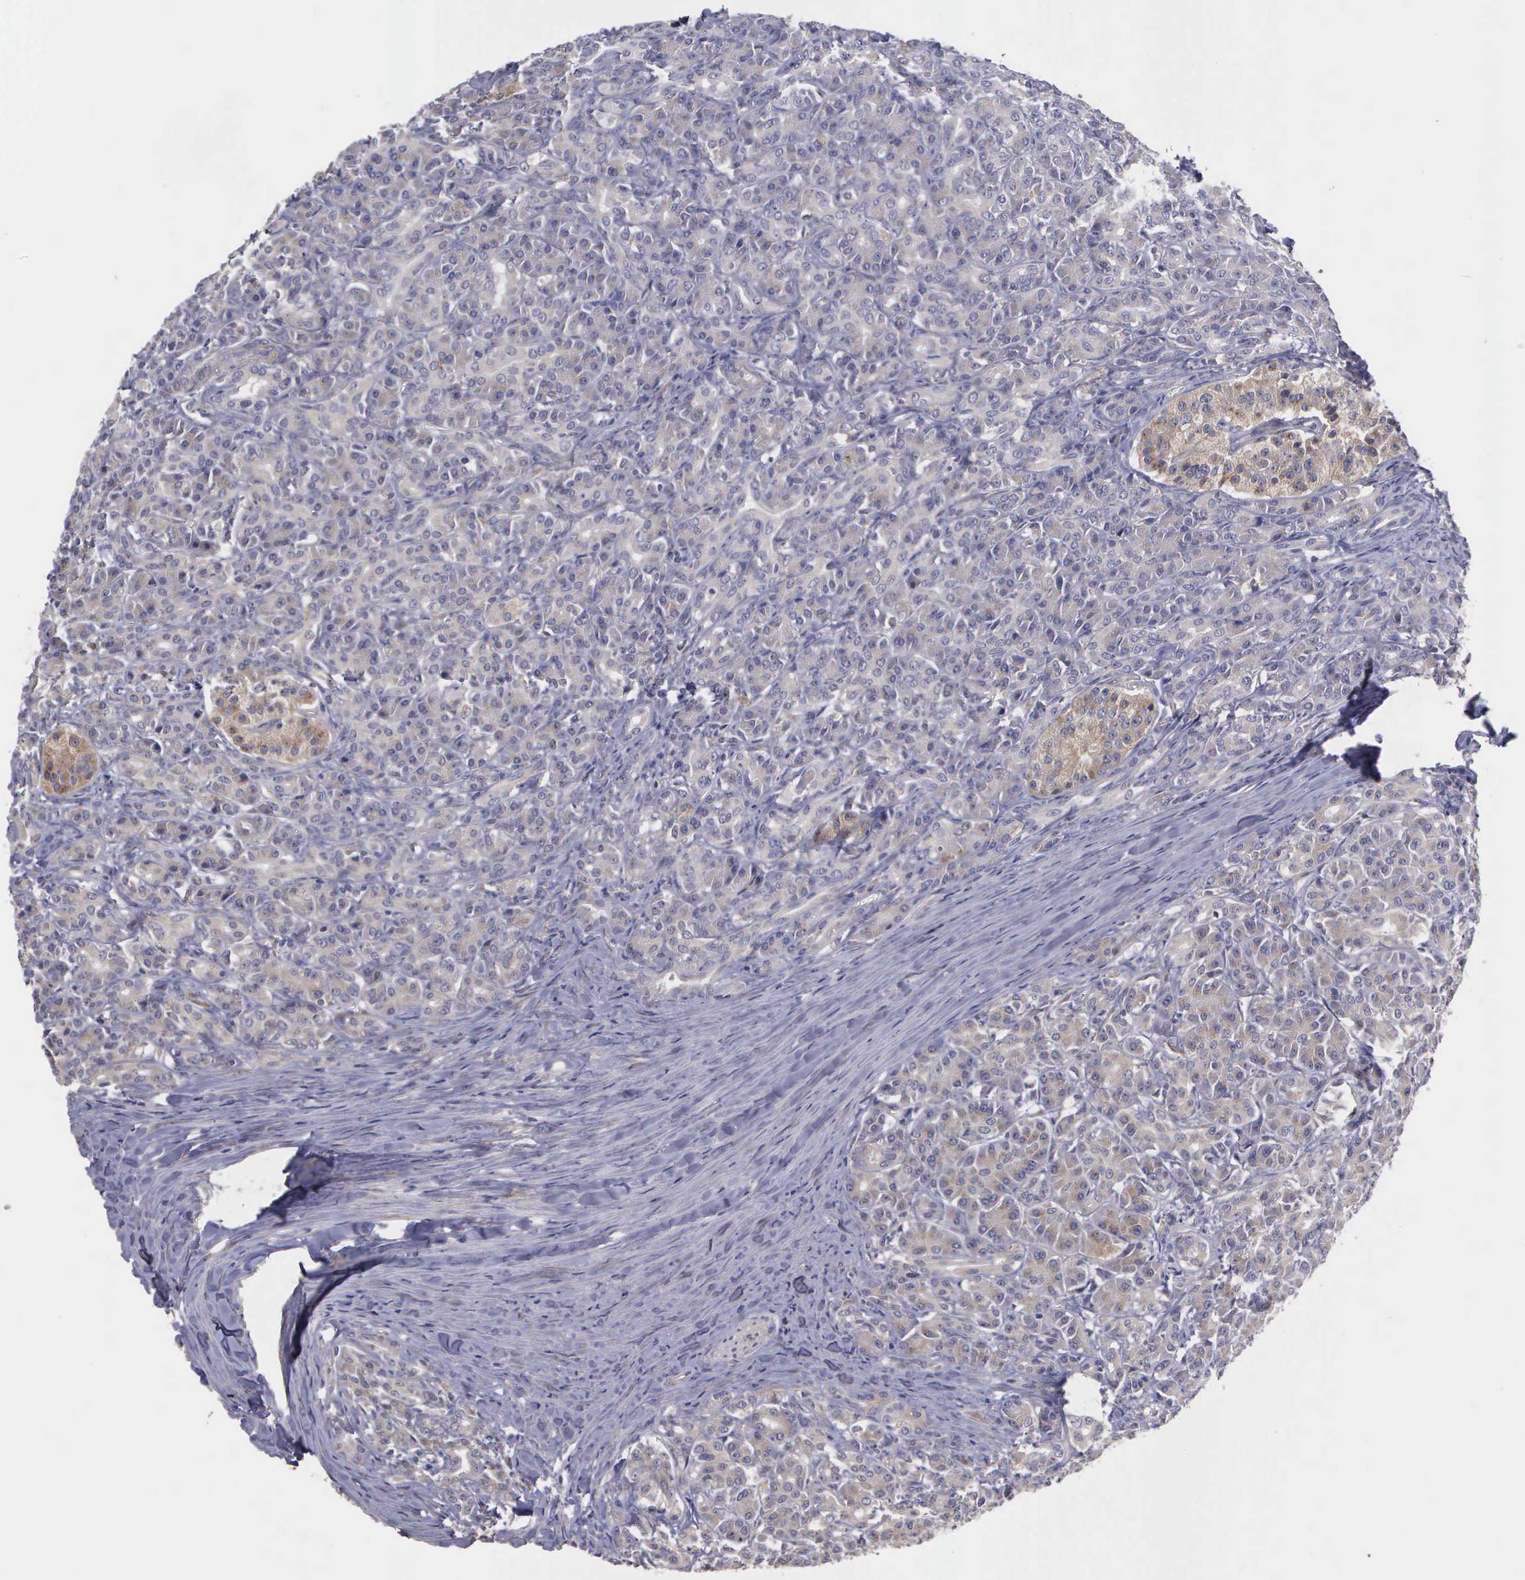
{"staining": {"intensity": "weak", "quantity": "25%-75%", "location": "cytoplasmic/membranous"}, "tissue": "pancreas", "cell_type": "Exocrine glandular cells", "image_type": "normal", "snomed": [{"axis": "morphology", "description": "Normal tissue, NOS"}, {"axis": "topography", "description": "Lymph node"}, {"axis": "topography", "description": "Pancreas"}], "caption": "Immunohistochemical staining of unremarkable human pancreas demonstrates weak cytoplasmic/membranous protein staining in about 25%-75% of exocrine glandular cells. Using DAB (brown) and hematoxylin (blue) stains, captured at high magnification using brightfield microscopy.", "gene": "RTL10", "patient": {"sex": "male", "age": 59}}